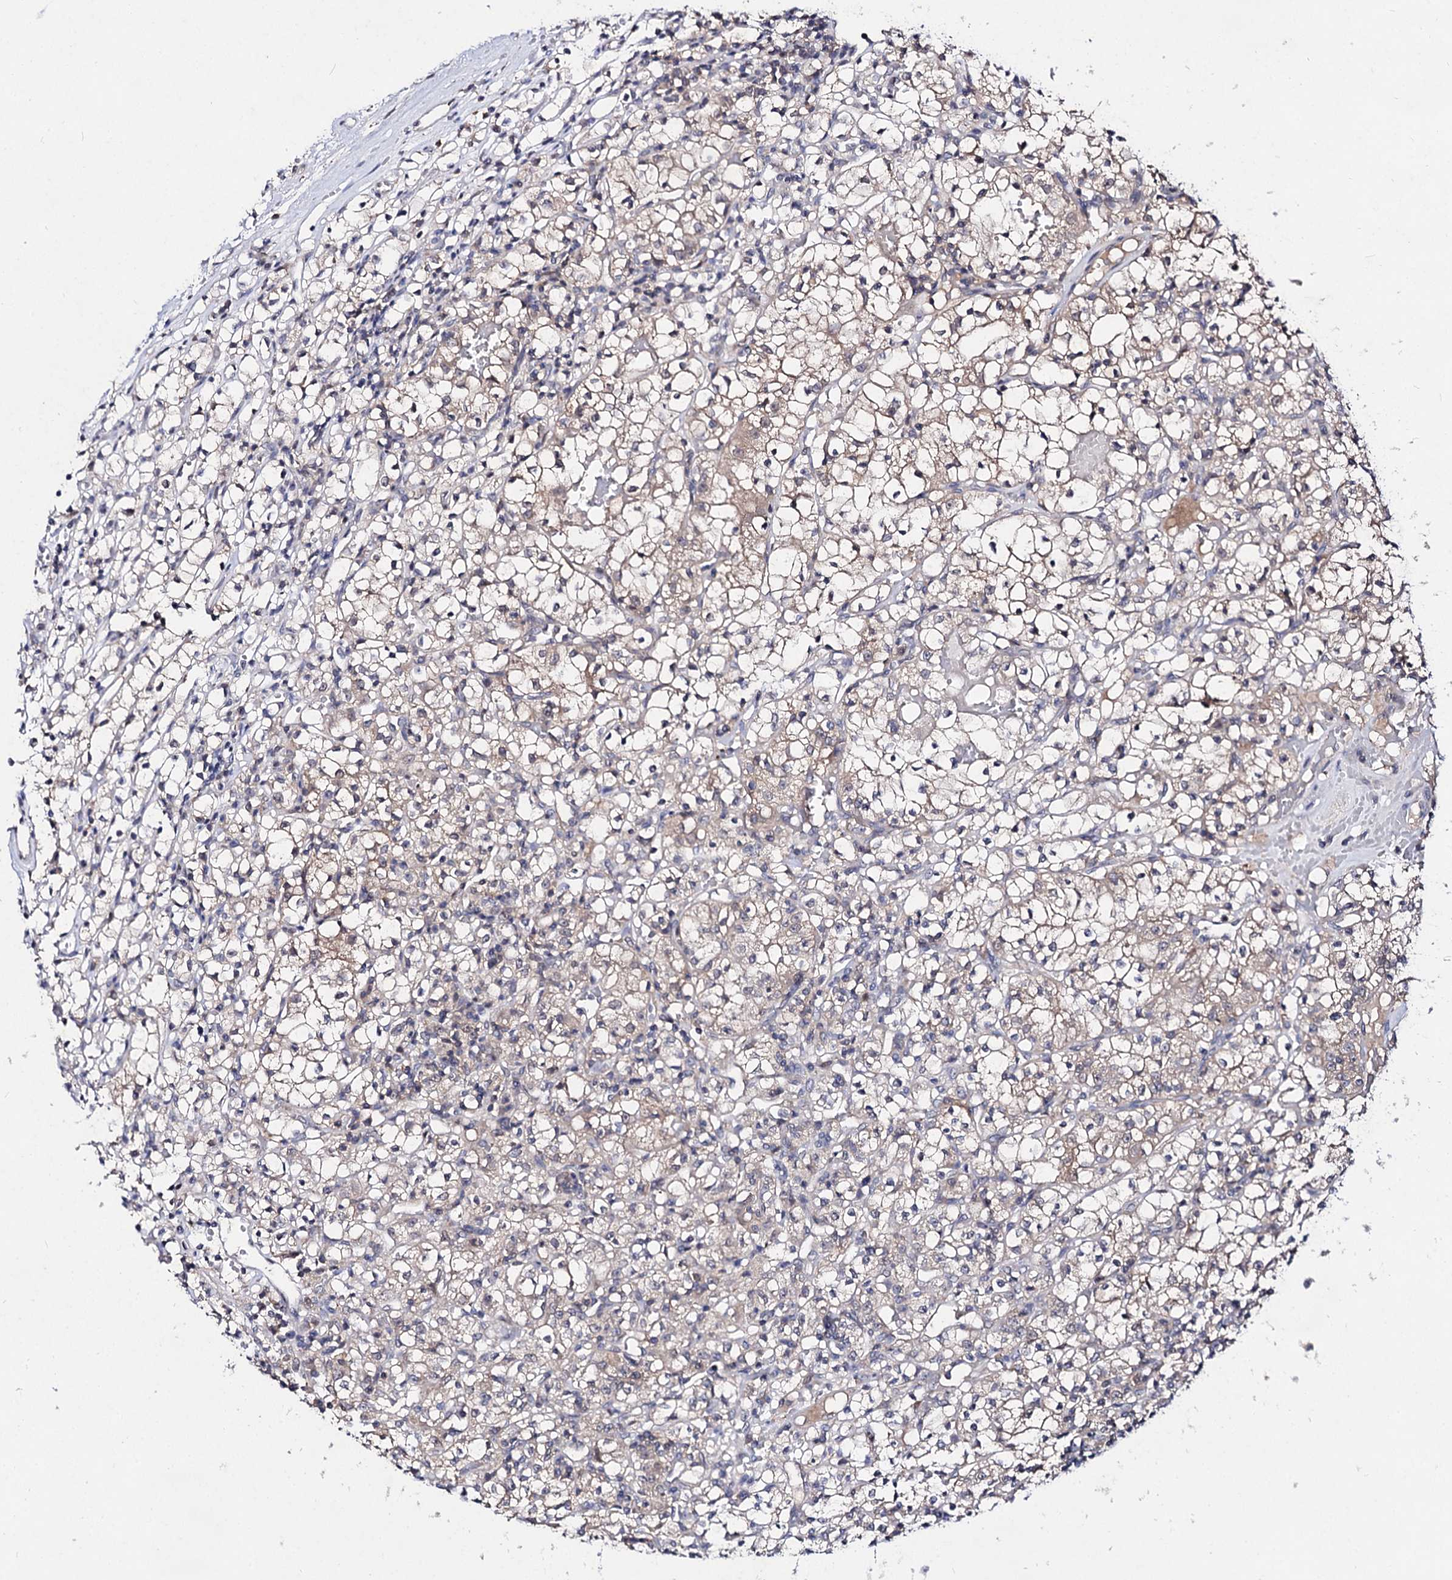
{"staining": {"intensity": "negative", "quantity": "none", "location": "none"}, "tissue": "renal cancer", "cell_type": "Tumor cells", "image_type": "cancer", "snomed": [{"axis": "morphology", "description": "Adenocarcinoma, NOS"}, {"axis": "topography", "description": "Kidney"}], "caption": "IHC photomicrograph of renal adenocarcinoma stained for a protein (brown), which demonstrates no expression in tumor cells.", "gene": "ACTR6", "patient": {"sex": "female", "age": 59}}